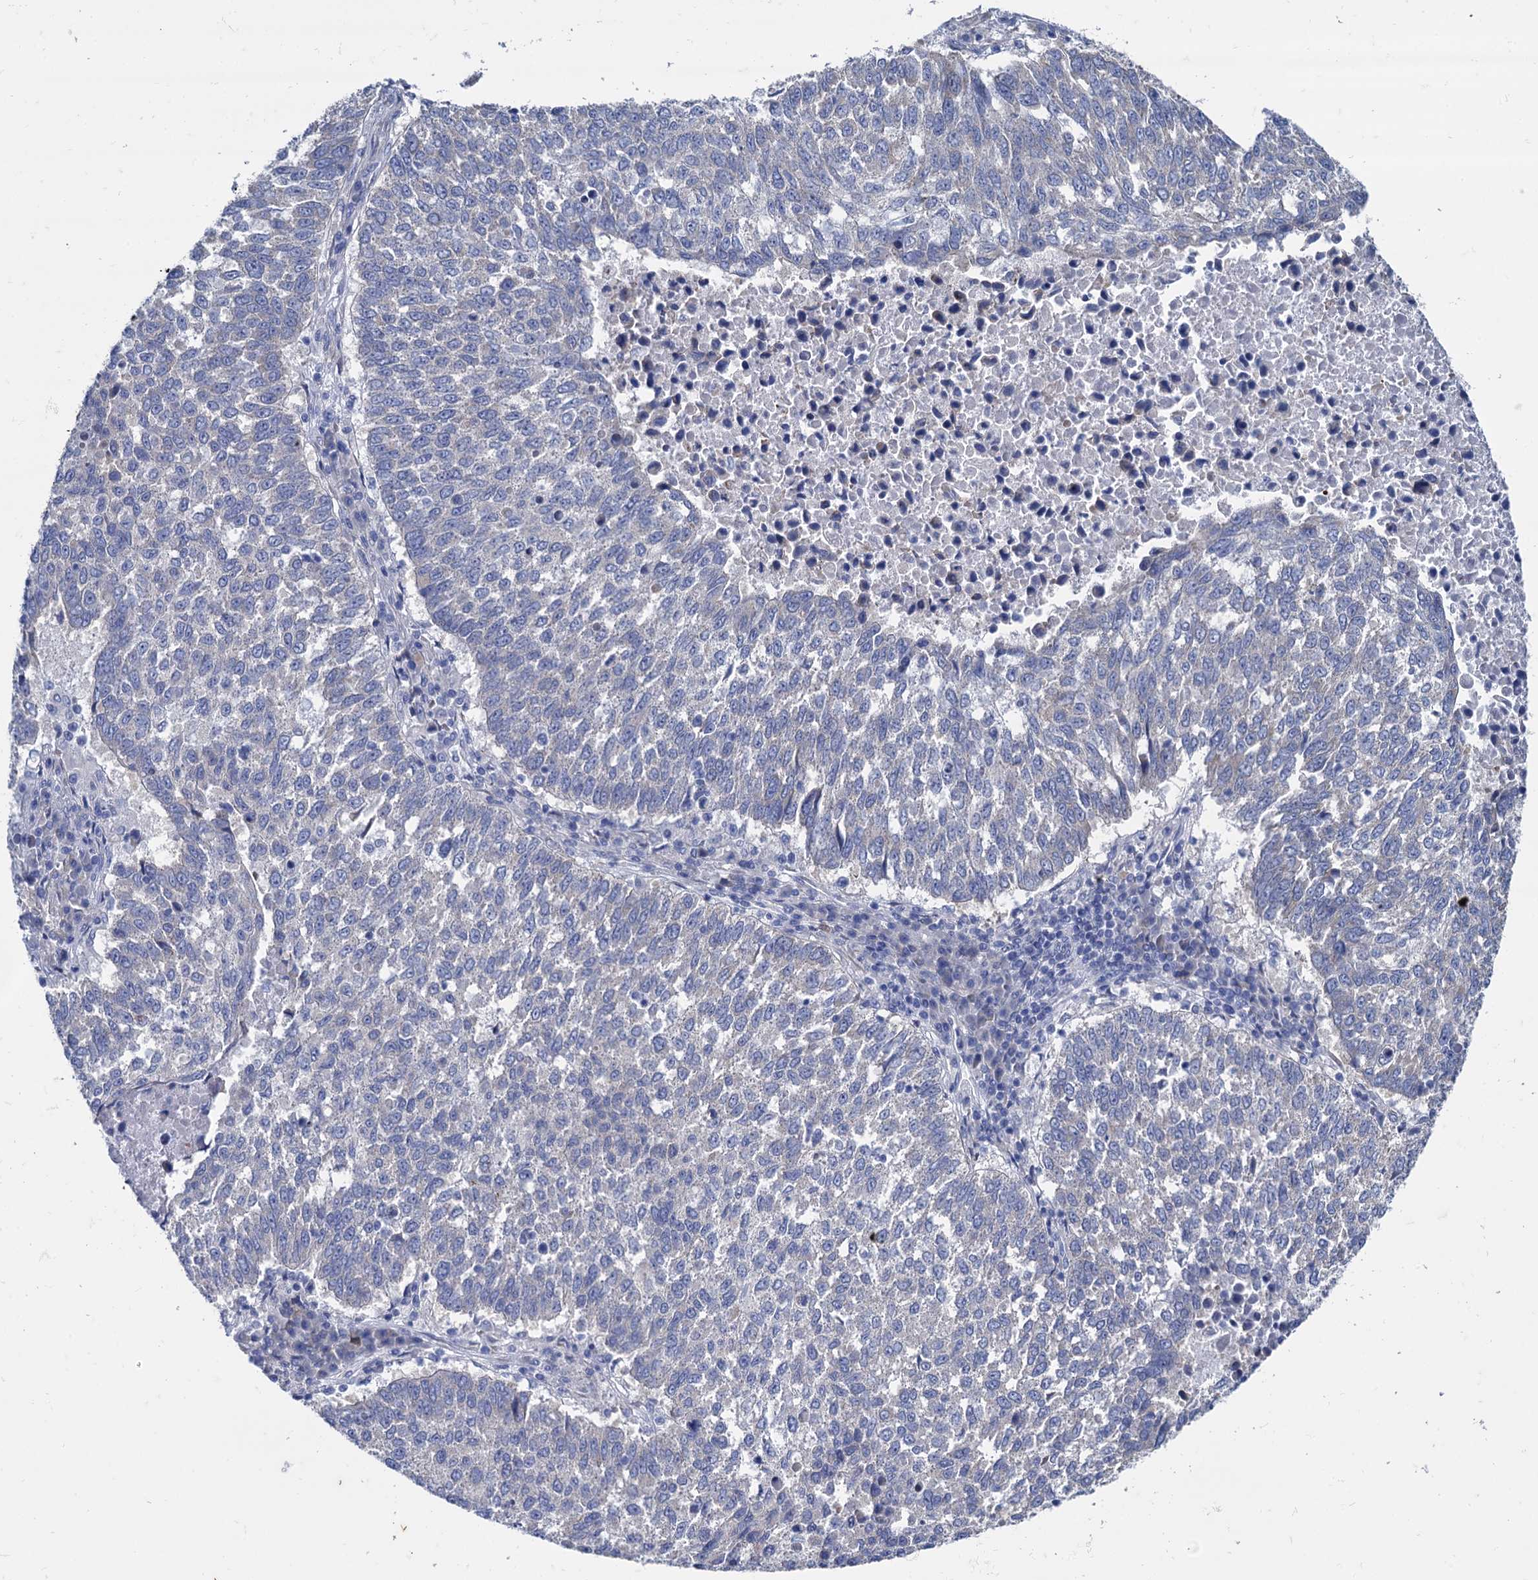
{"staining": {"intensity": "negative", "quantity": "none", "location": "none"}, "tissue": "lung cancer", "cell_type": "Tumor cells", "image_type": "cancer", "snomed": [{"axis": "morphology", "description": "Squamous cell carcinoma, NOS"}, {"axis": "topography", "description": "Lung"}], "caption": "IHC photomicrograph of neoplastic tissue: lung cancer stained with DAB (3,3'-diaminobenzidine) exhibits no significant protein positivity in tumor cells. (DAB immunohistochemistry with hematoxylin counter stain).", "gene": "FOXR2", "patient": {"sex": "male", "age": 73}}